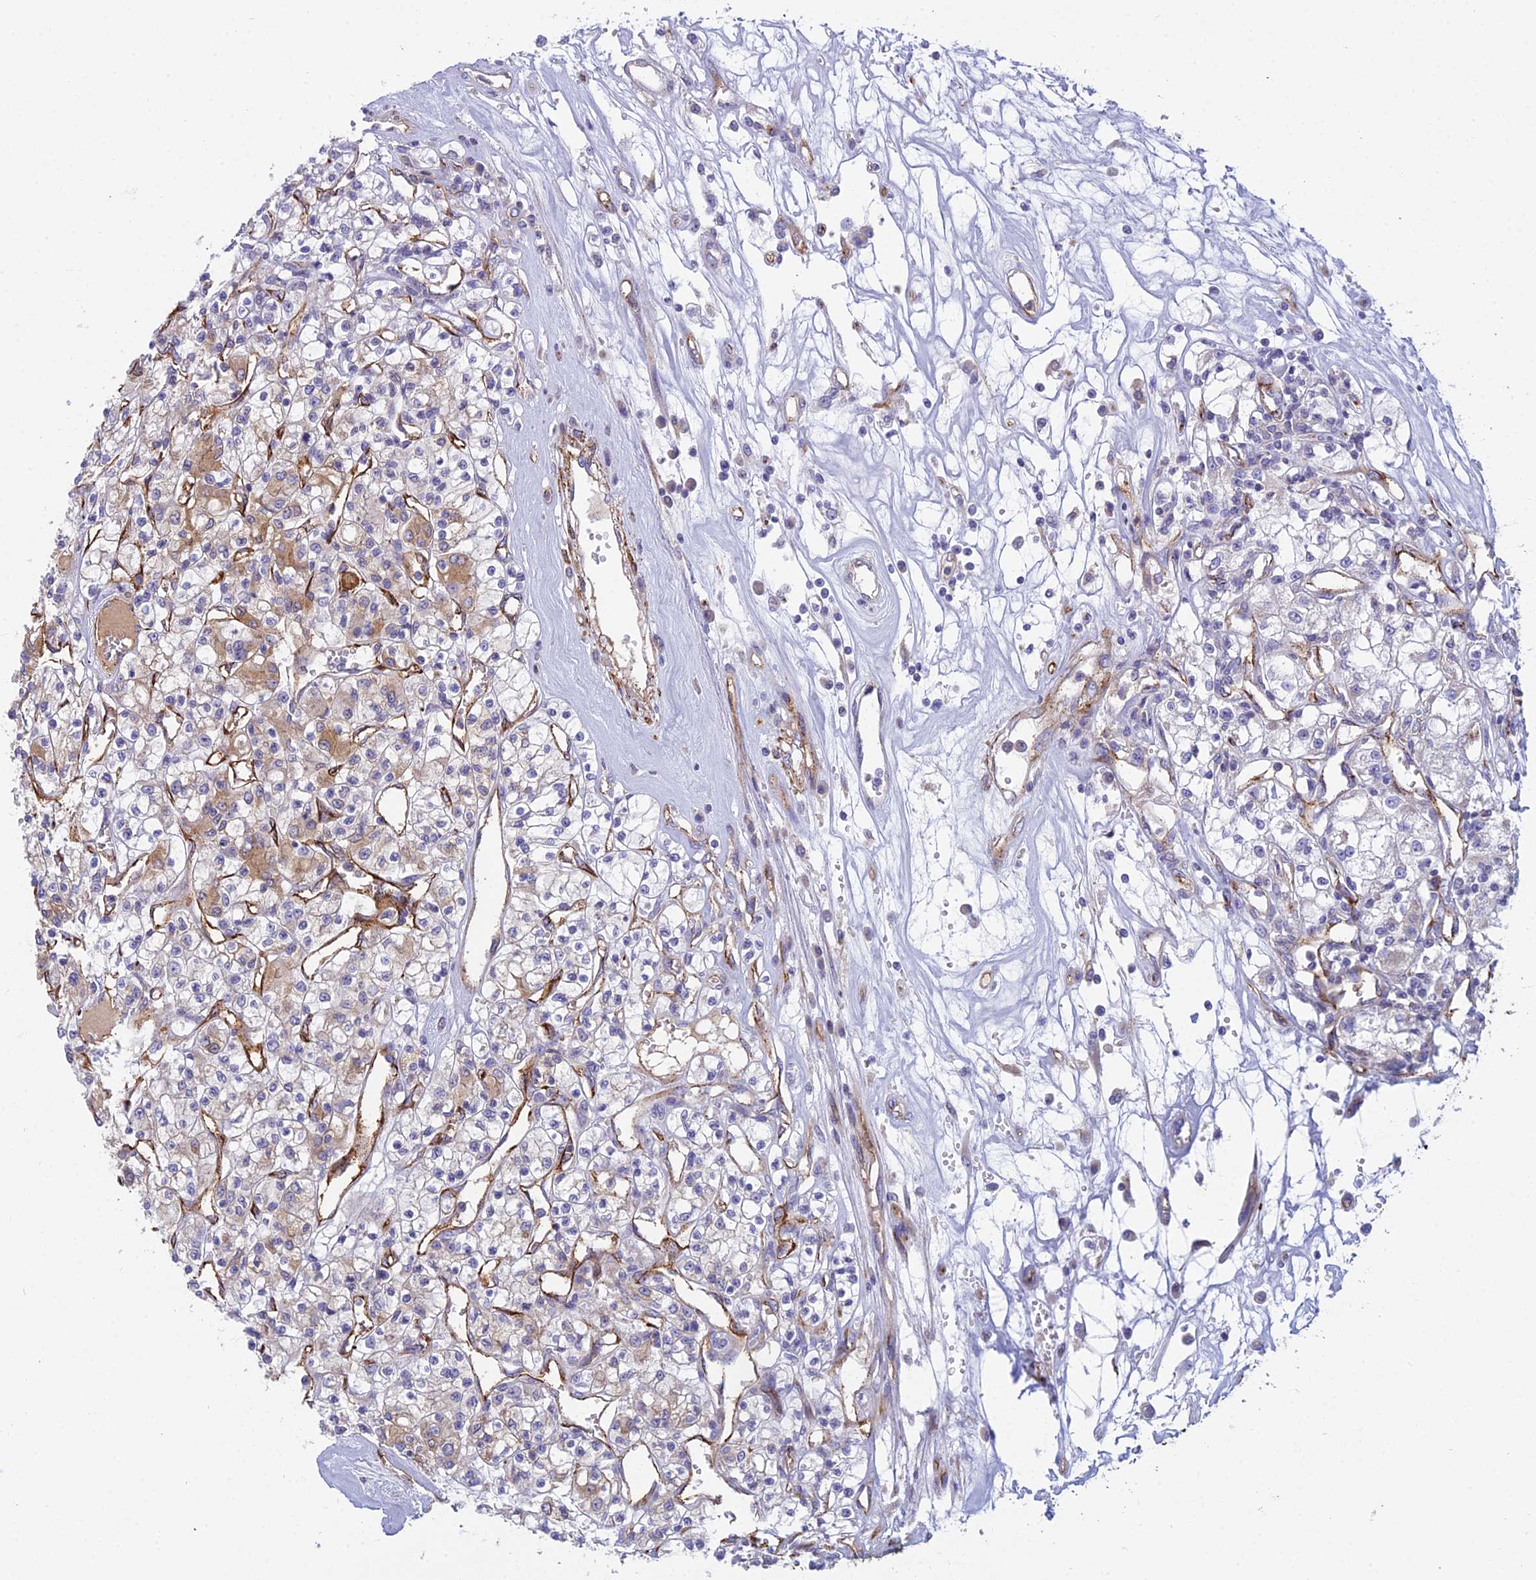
{"staining": {"intensity": "moderate", "quantity": "<25%", "location": "cytoplasmic/membranous"}, "tissue": "renal cancer", "cell_type": "Tumor cells", "image_type": "cancer", "snomed": [{"axis": "morphology", "description": "Adenocarcinoma, NOS"}, {"axis": "topography", "description": "Kidney"}], "caption": "Renal cancer was stained to show a protein in brown. There is low levels of moderate cytoplasmic/membranous expression in about <25% of tumor cells.", "gene": "DUS2", "patient": {"sex": "female", "age": 59}}